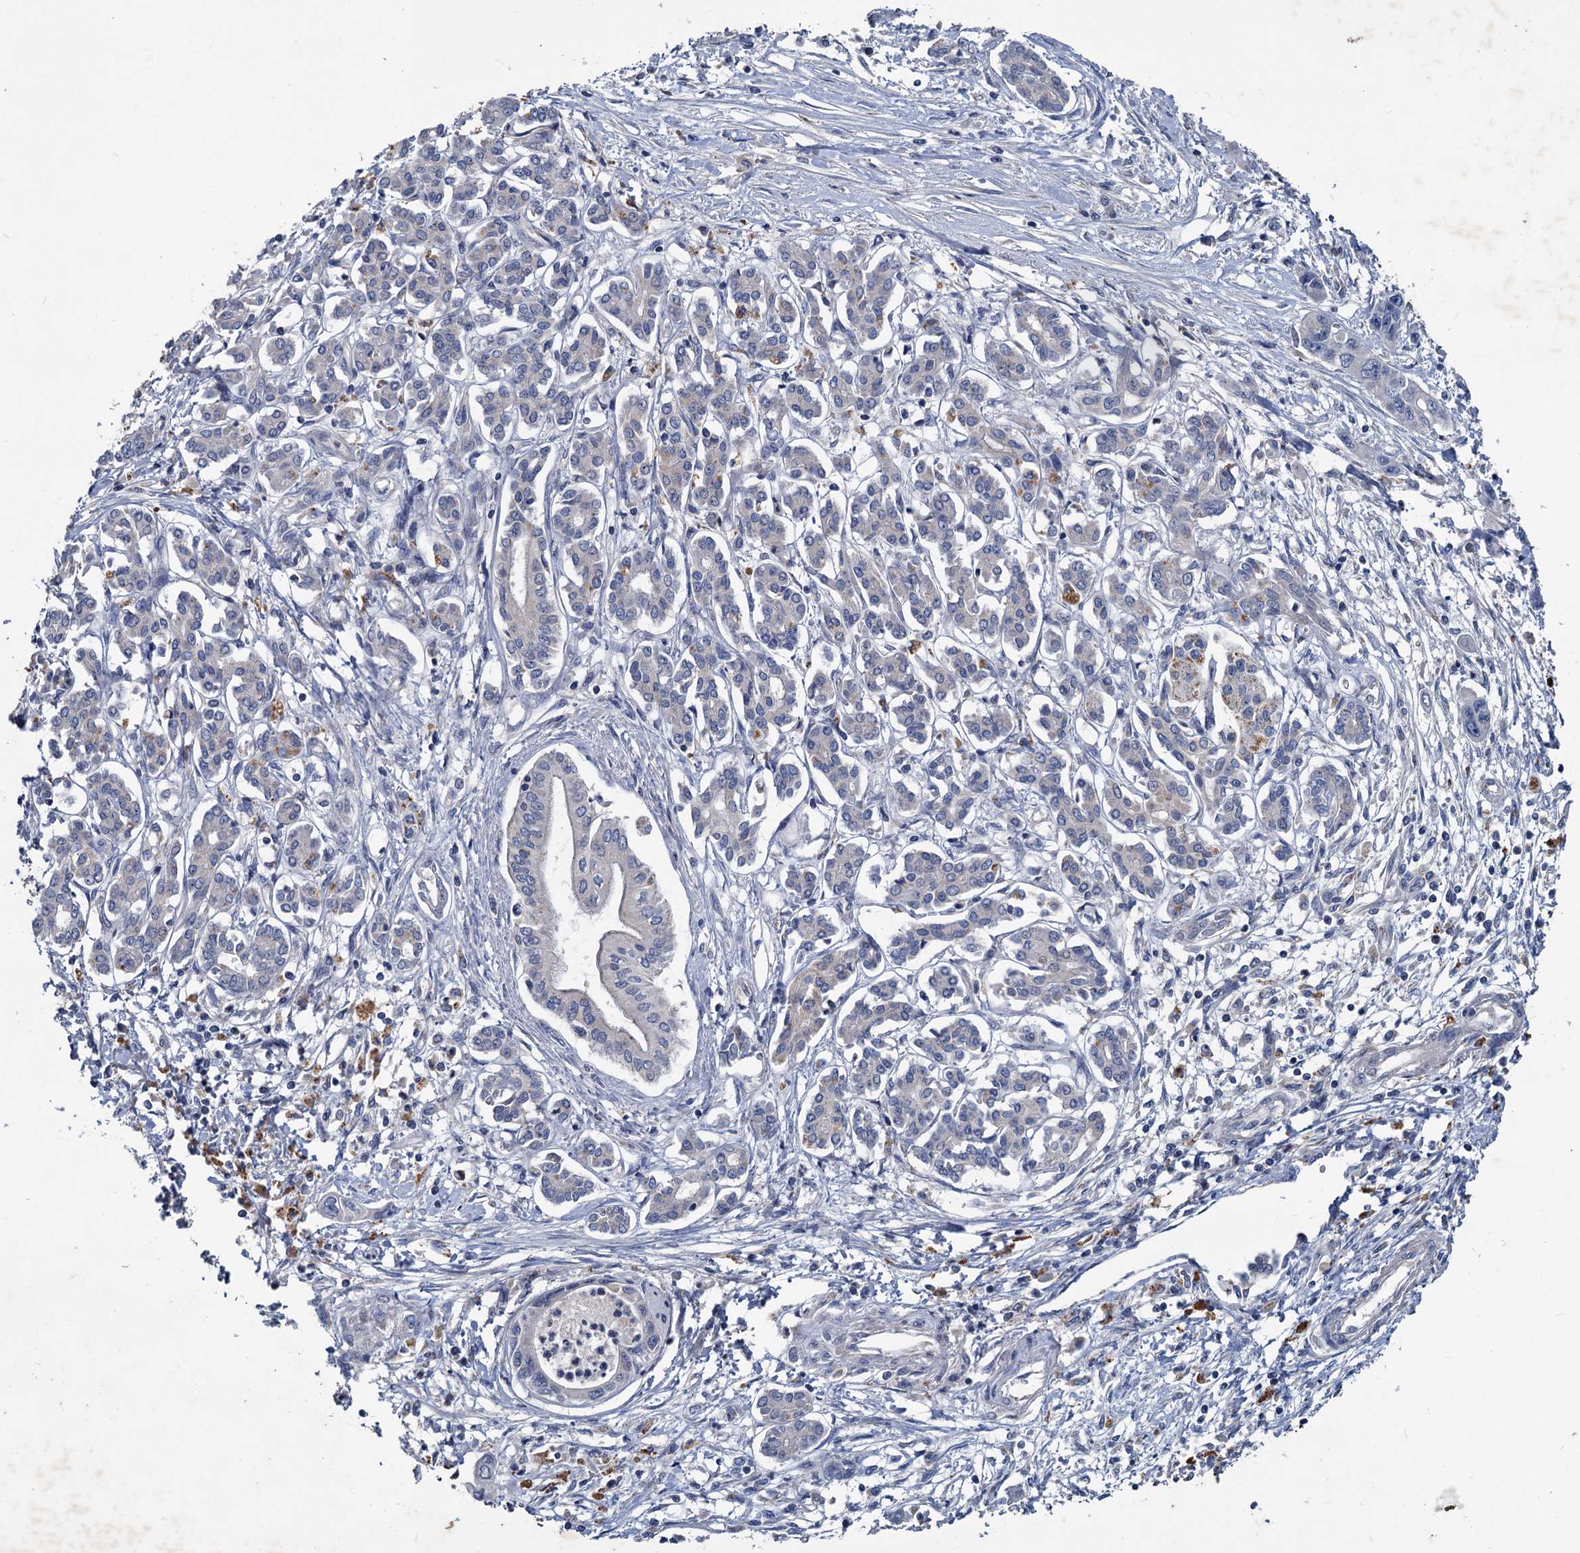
{"staining": {"intensity": "negative", "quantity": "none", "location": "none"}, "tissue": "pancreatic cancer", "cell_type": "Tumor cells", "image_type": "cancer", "snomed": [{"axis": "morphology", "description": "Adenocarcinoma, NOS"}, {"axis": "topography", "description": "Pancreas"}], "caption": "Immunohistochemistry image of pancreatic cancer stained for a protein (brown), which exhibits no staining in tumor cells. (DAB IHC visualized using brightfield microscopy, high magnification).", "gene": "SLC2A7", "patient": {"sex": "female", "age": 50}}